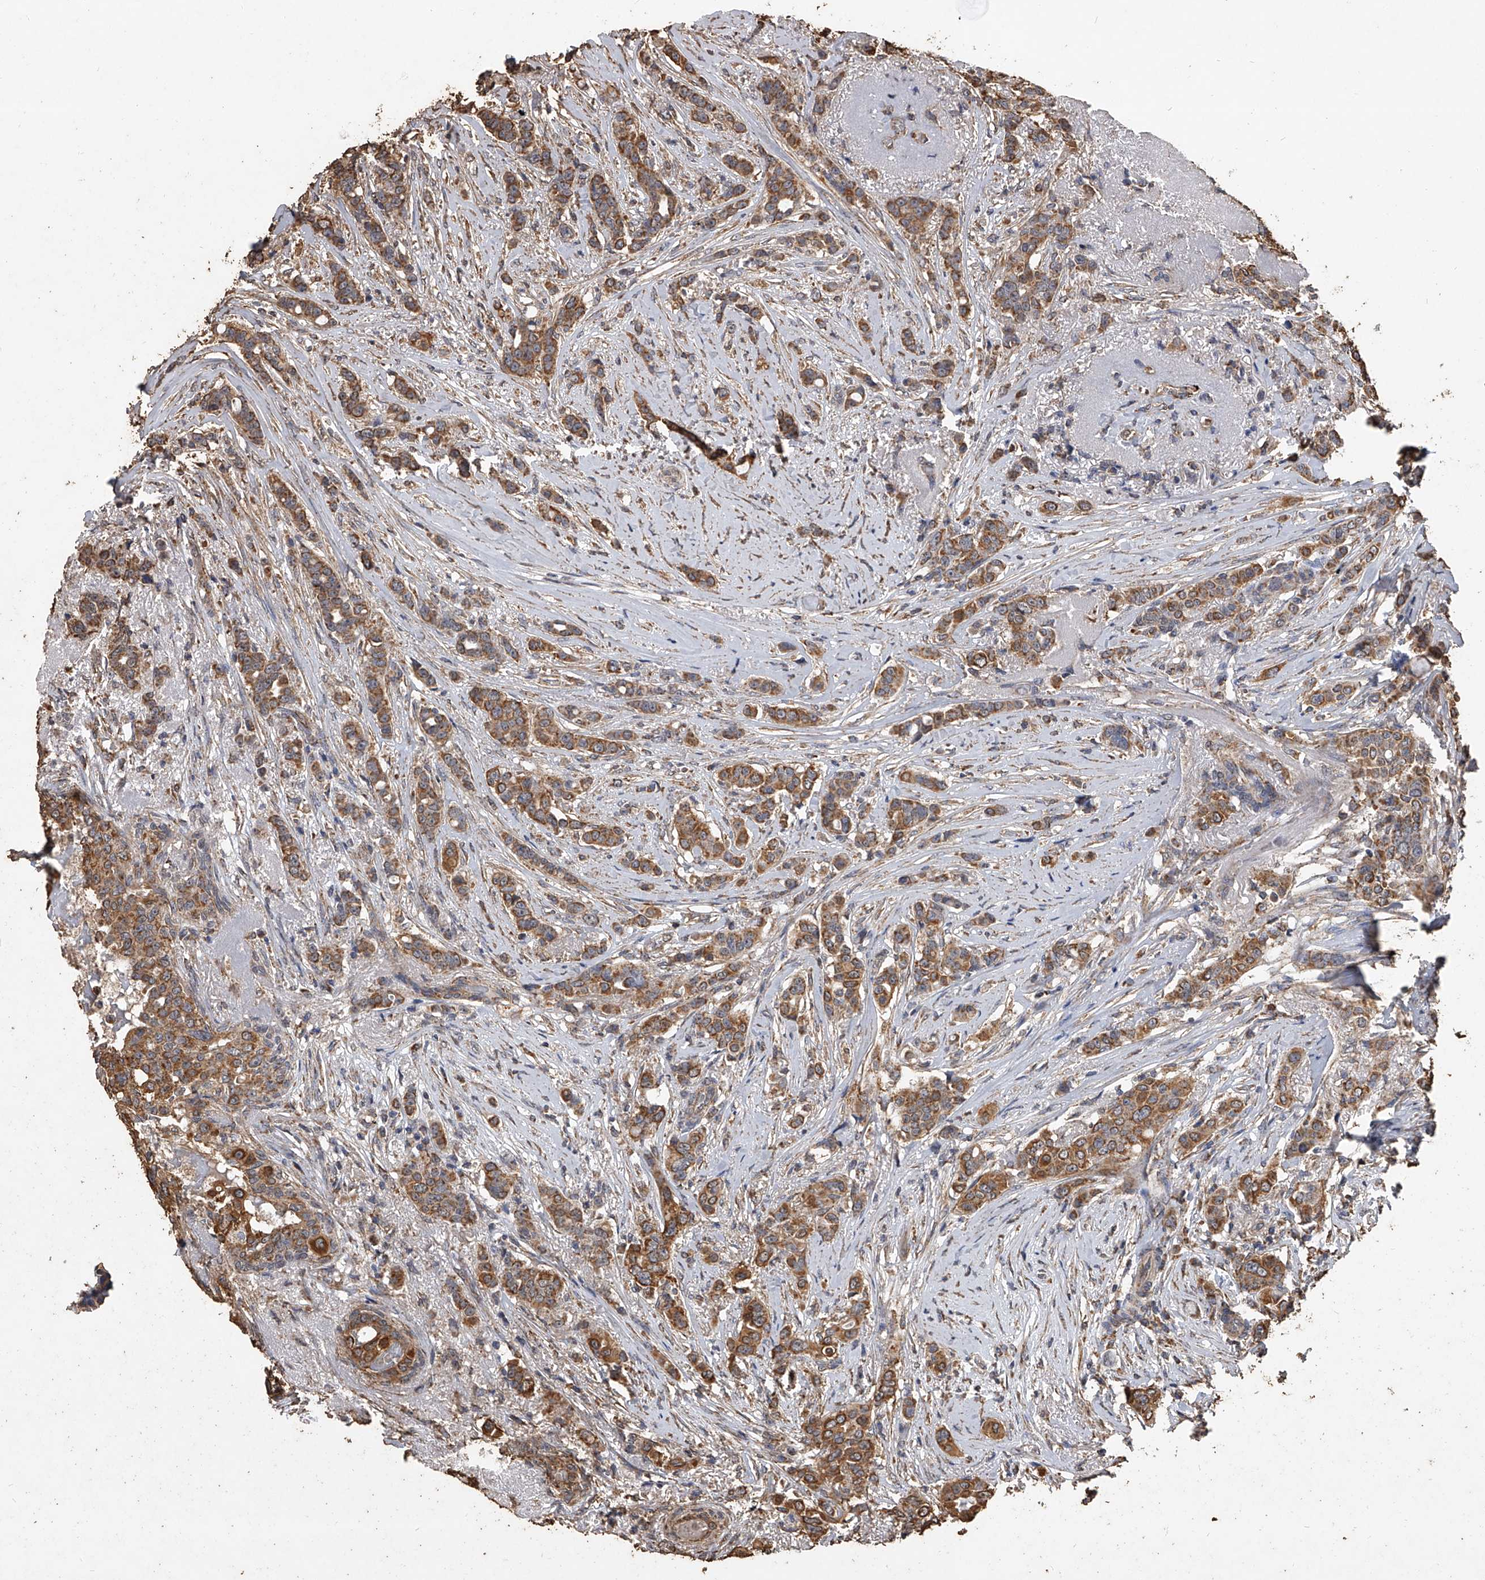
{"staining": {"intensity": "moderate", "quantity": ">75%", "location": "cytoplasmic/membranous"}, "tissue": "breast cancer", "cell_type": "Tumor cells", "image_type": "cancer", "snomed": [{"axis": "morphology", "description": "Lobular carcinoma"}, {"axis": "topography", "description": "Breast"}], "caption": "Lobular carcinoma (breast) stained with immunohistochemistry reveals moderate cytoplasmic/membranous expression in approximately >75% of tumor cells.", "gene": "MRPL28", "patient": {"sex": "female", "age": 51}}